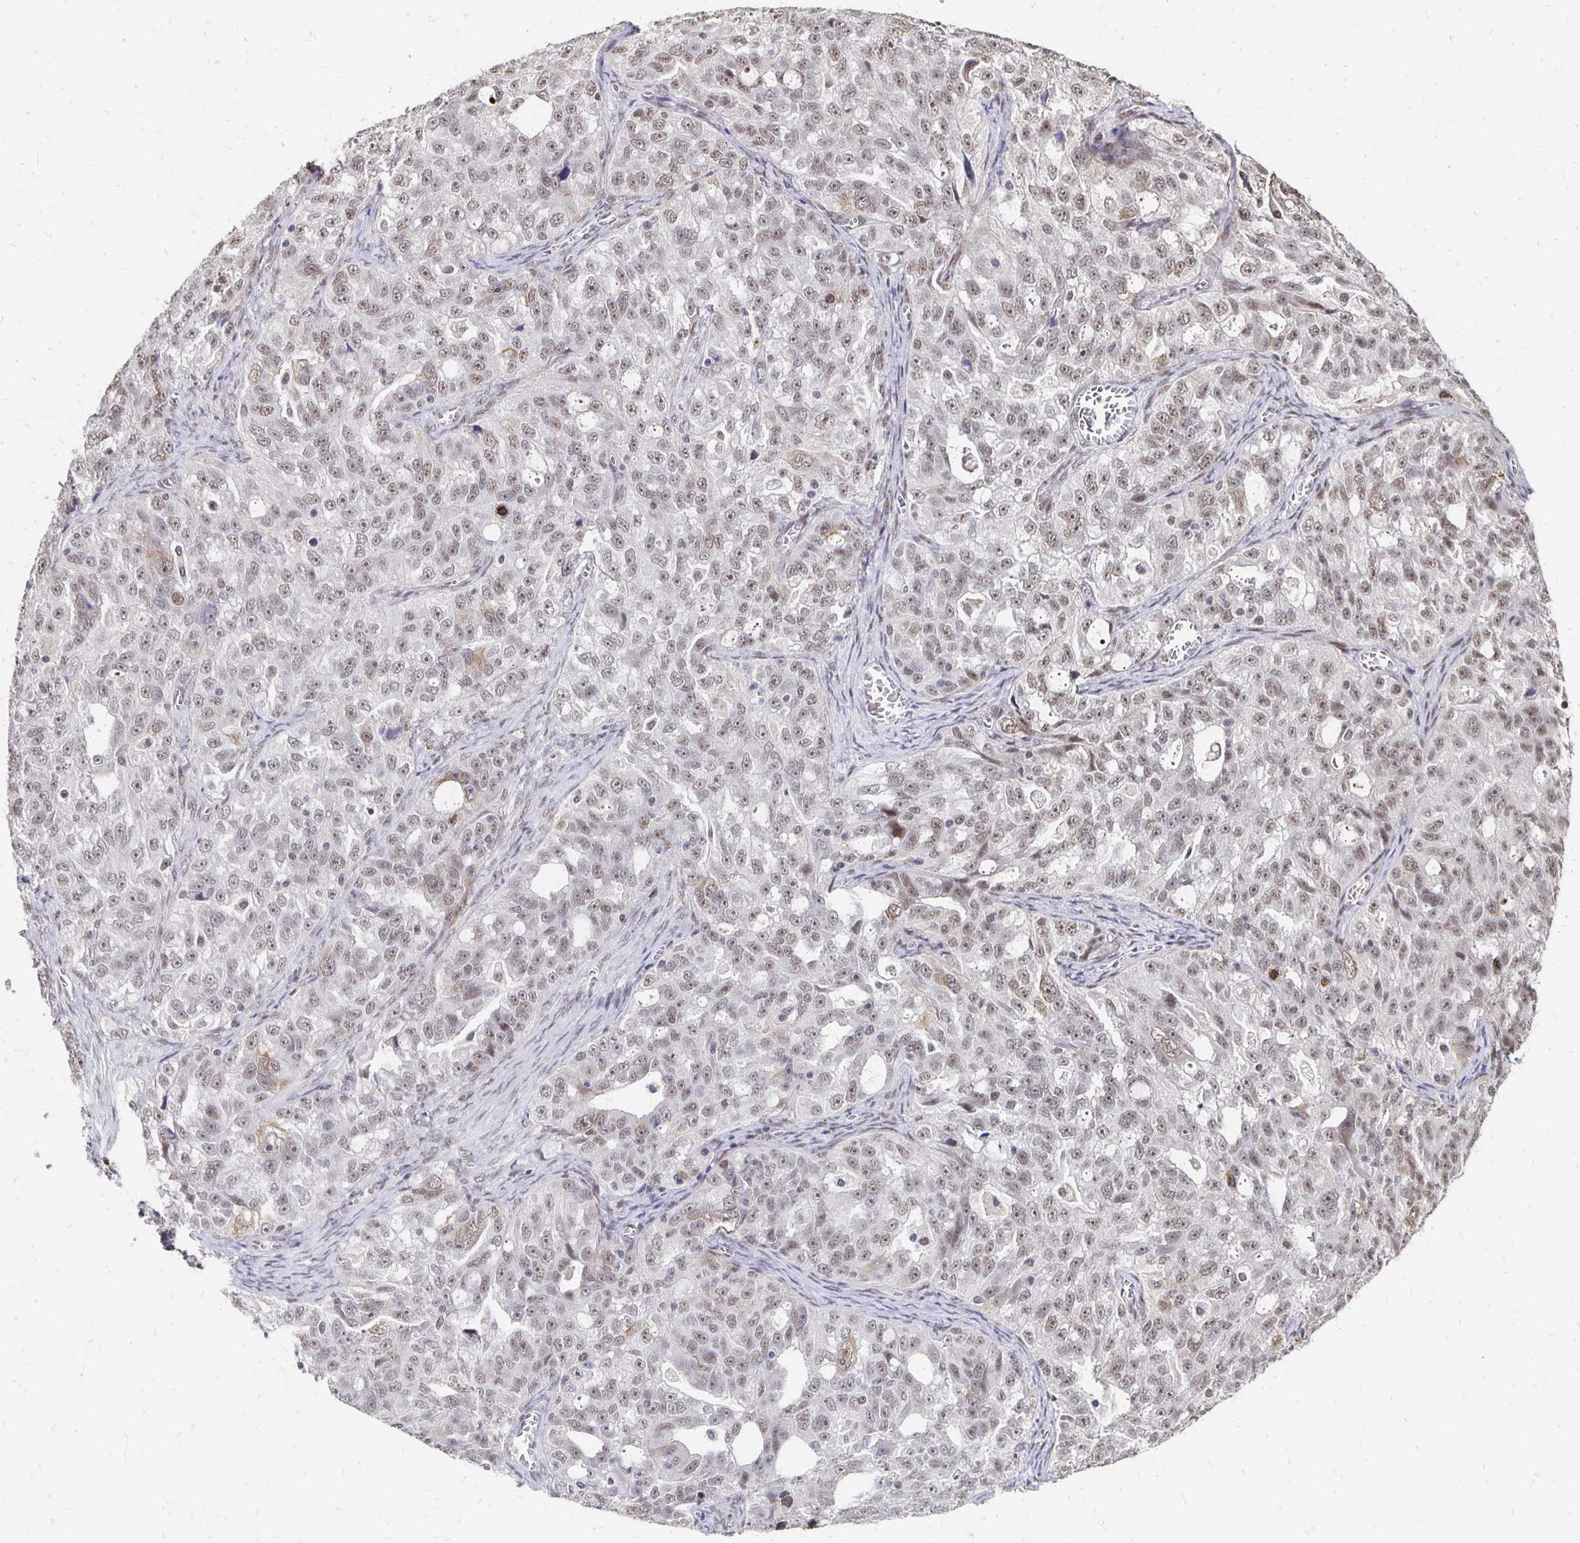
{"staining": {"intensity": "weak", "quantity": "25%-75%", "location": "nuclear"}, "tissue": "ovarian cancer", "cell_type": "Tumor cells", "image_type": "cancer", "snomed": [{"axis": "morphology", "description": "Cystadenocarcinoma, serous, NOS"}, {"axis": "topography", "description": "Ovary"}], "caption": "Serous cystadenocarcinoma (ovarian) was stained to show a protein in brown. There is low levels of weak nuclear positivity in approximately 25%-75% of tumor cells.", "gene": "CLASRP", "patient": {"sex": "female", "age": 51}}